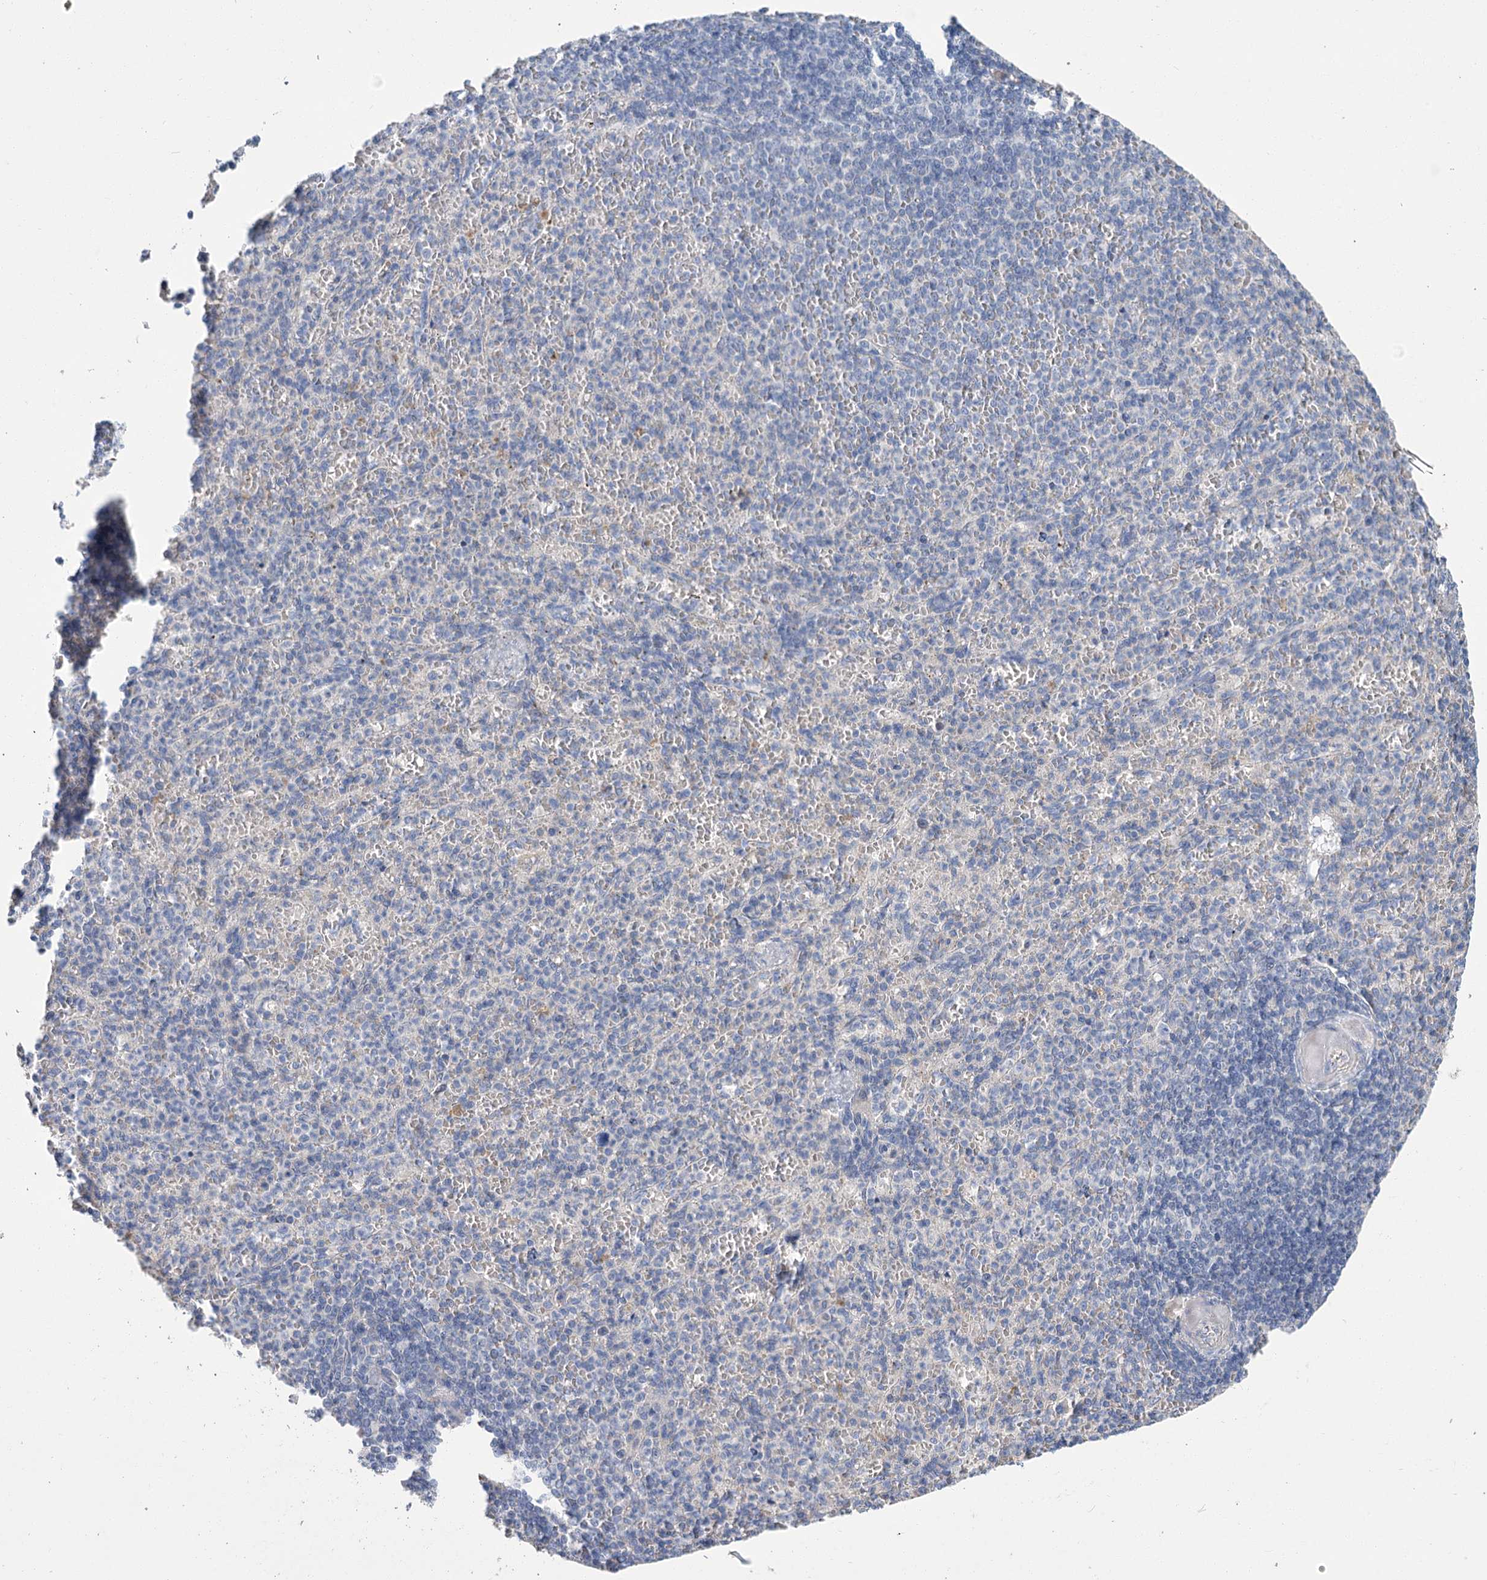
{"staining": {"intensity": "negative", "quantity": "none", "location": "none"}, "tissue": "spleen", "cell_type": "Cells in red pulp", "image_type": "normal", "snomed": [{"axis": "morphology", "description": "Normal tissue, NOS"}, {"axis": "topography", "description": "Spleen"}], "caption": "Cells in red pulp show no significant protein expression in unremarkable spleen. (Stains: DAB (3,3'-diaminobenzidine) IHC with hematoxylin counter stain, Microscopy: brightfield microscopy at high magnification).", "gene": "SLC9A3", "patient": {"sex": "female", "age": 74}}